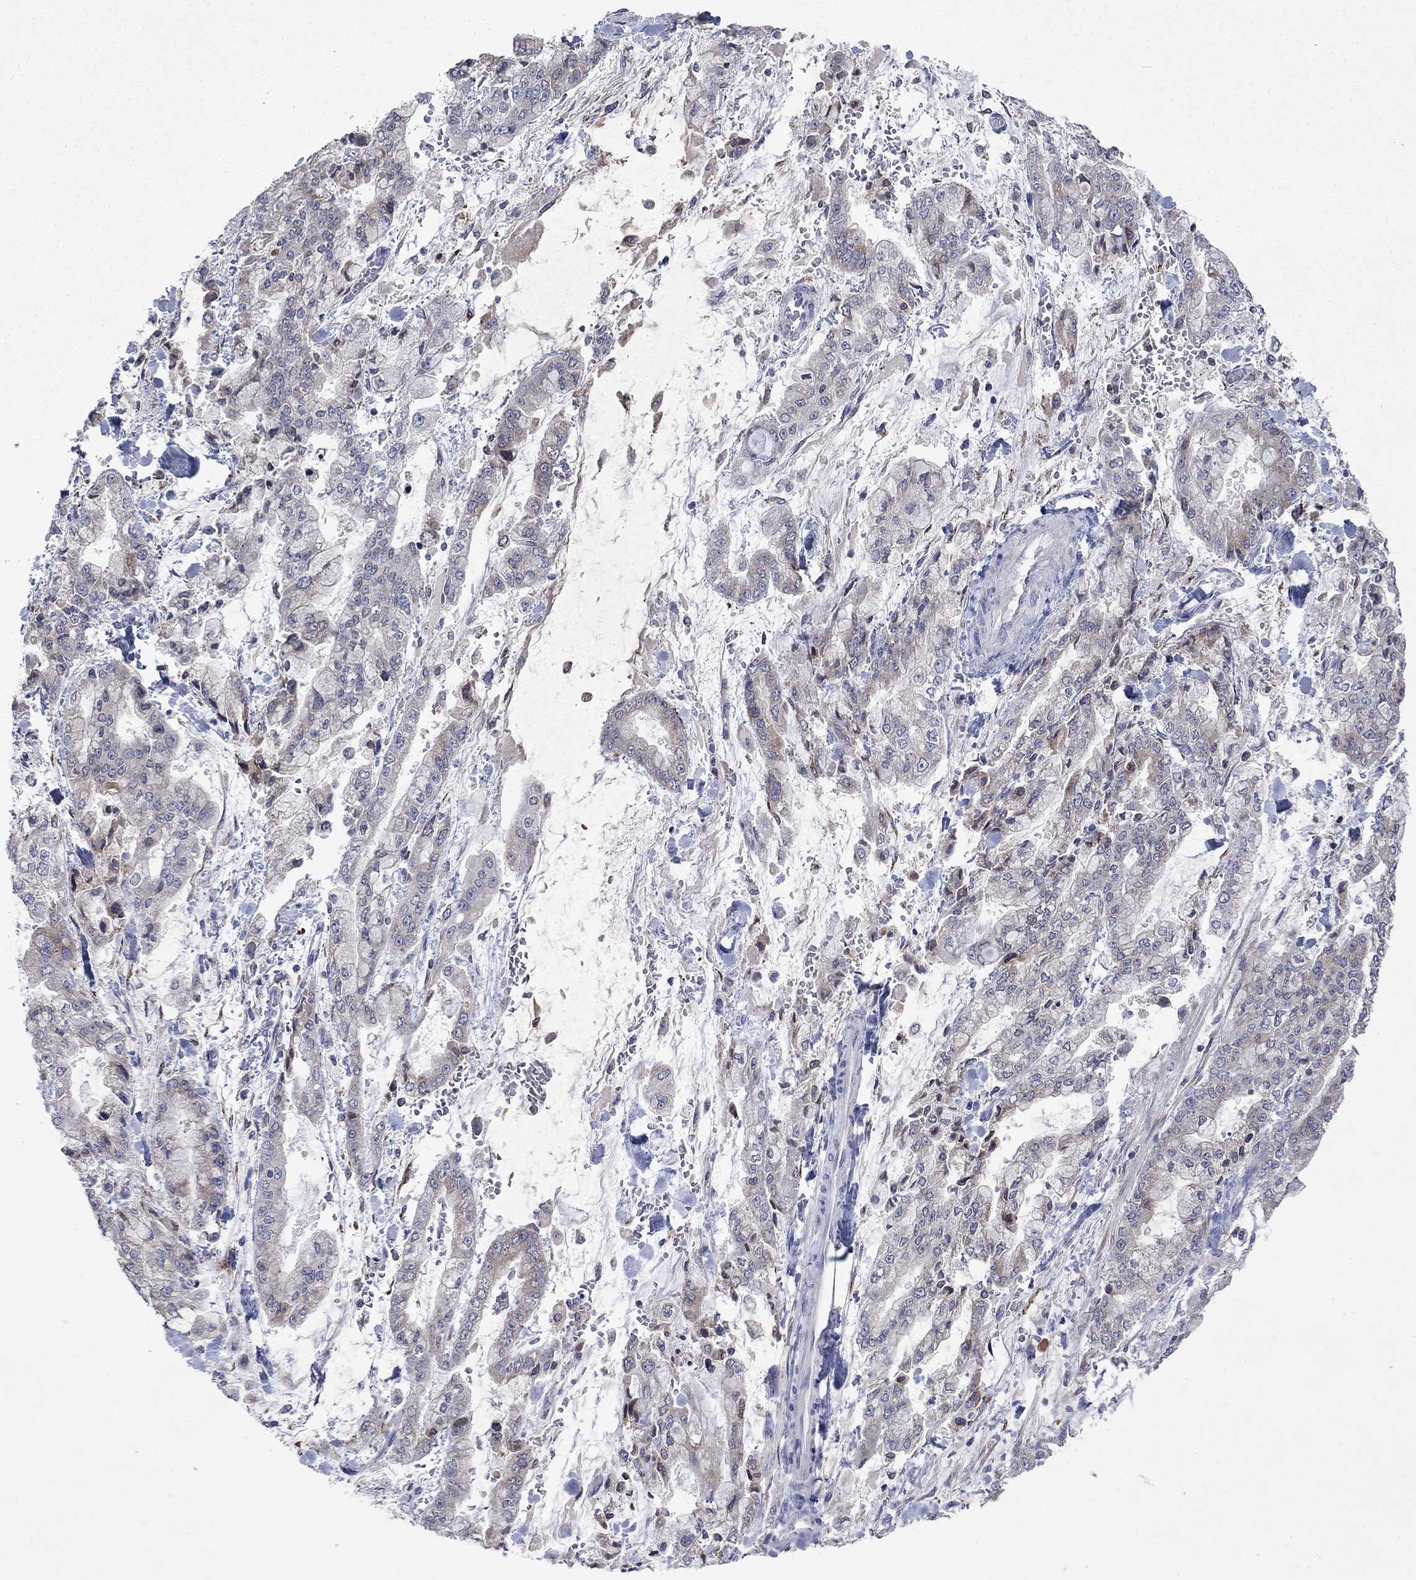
{"staining": {"intensity": "moderate", "quantity": "<25%", "location": "cytoplasmic/membranous"}, "tissue": "stomach cancer", "cell_type": "Tumor cells", "image_type": "cancer", "snomed": [{"axis": "morphology", "description": "Normal tissue, NOS"}, {"axis": "morphology", "description": "Adenocarcinoma, NOS"}, {"axis": "topography", "description": "Stomach, upper"}, {"axis": "topography", "description": "Stomach"}], "caption": "Stomach adenocarcinoma stained with DAB IHC reveals low levels of moderate cytoplasmic/membranous positivity in approximately <25% of tumor cells.", "gene": "TMEM97", "patient": {"sex": "male", "age": 76}}